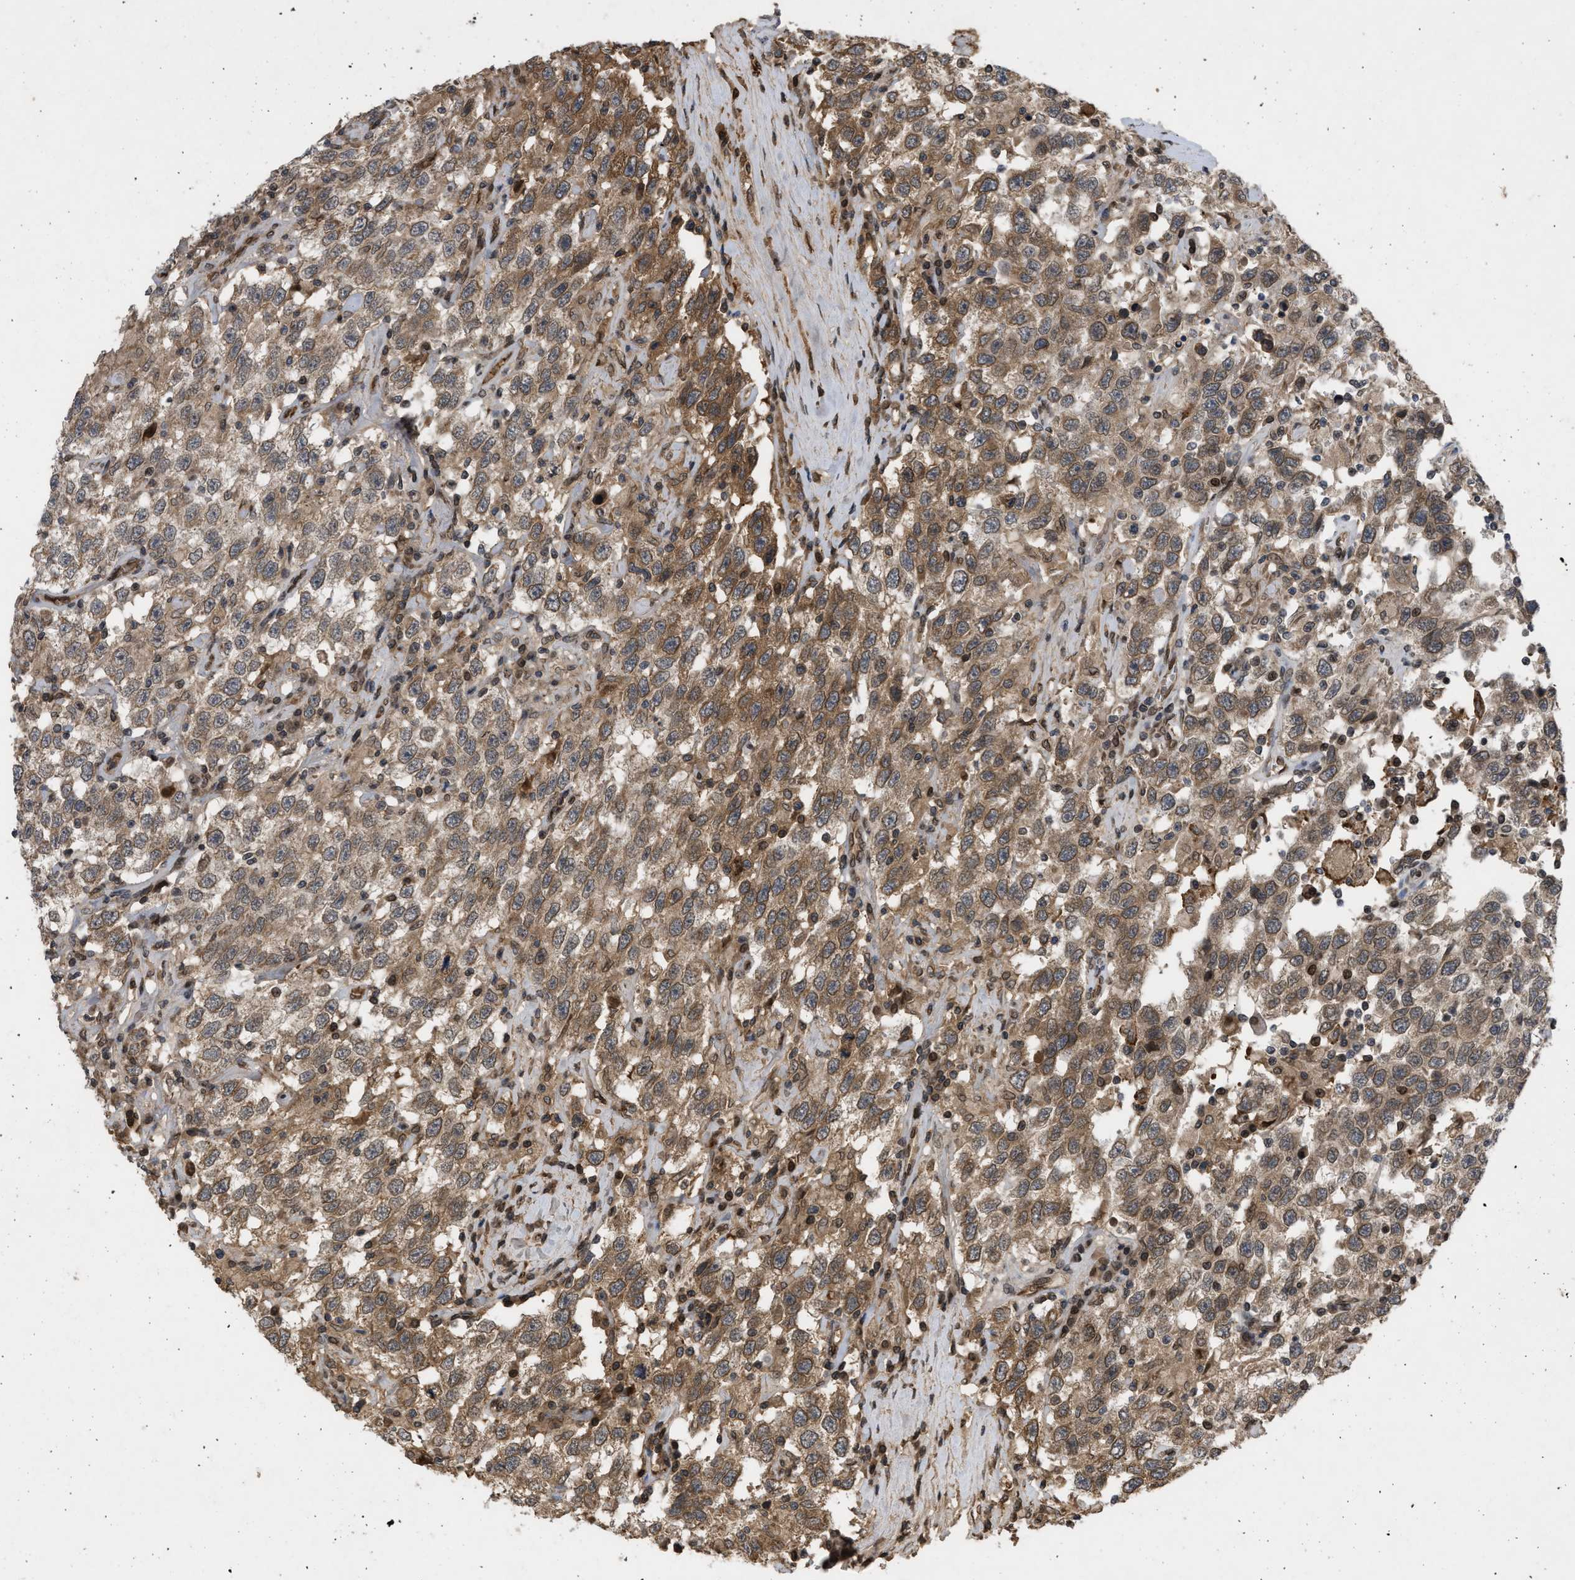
{"staining": {"intensity": "moderate", "quantity": ">75%", "location": "cytoplasmic/membranous,nuclear"}, "tissue": "testis cancer", "cell_type": "Tumor cells", "image_type": "cancer", "snomed": [{"axis": "morphology", "description": "Seminoma, NOS"}, {"axis": "topography", "description": "Testis"}], "caption": "Moderate cytoplasmic/membranous and nuclear protein positivity is seen in about >75% of tumor cells in testis cancer (seminoma). (DAB IHC, brown staining for protein, blue staining for nuclei).", "gene": "CRY1", "patient": {"sex": "male", "age": 41}}